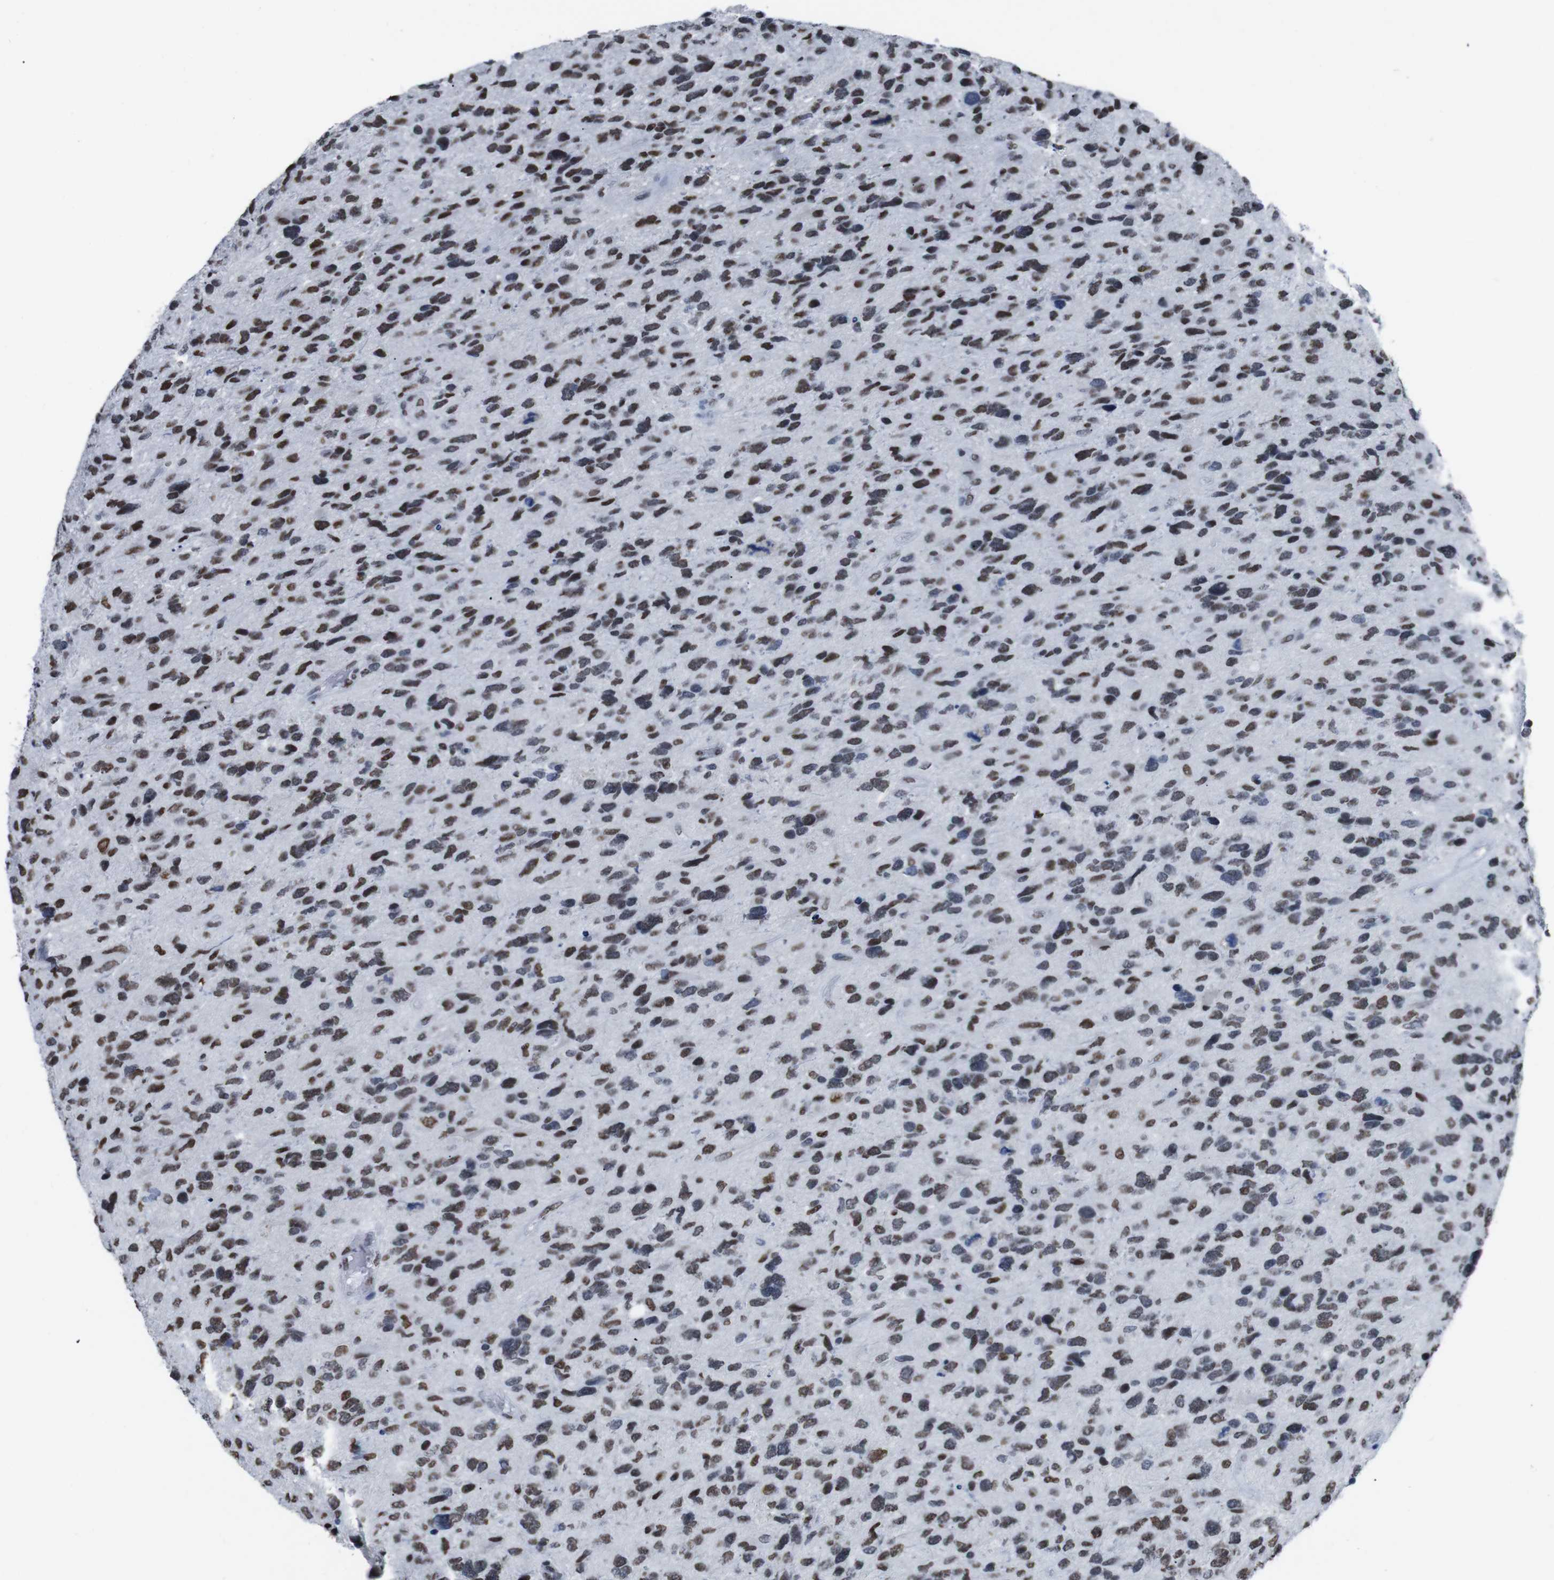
{"staining": {"intensity": "moderate", "quantity": ">75%", "location": "nuclear"}, "tissue": "glioma", "cell_type": "Tumor cells", "image_type": "cancer", "snomed": [{"axis": "morphology", "description": "Glioma, malignant, High grade"}, {"axis": "topography", "description": "Brain"}], "caption": "Human malignant glioma (high-grade) stained with a brown dye demonstrates moderate nuclear positive positivity in about >75% of tumor cells.", "gene": "PIP4P2", "patient": {"sex": "female", "age": 58}}